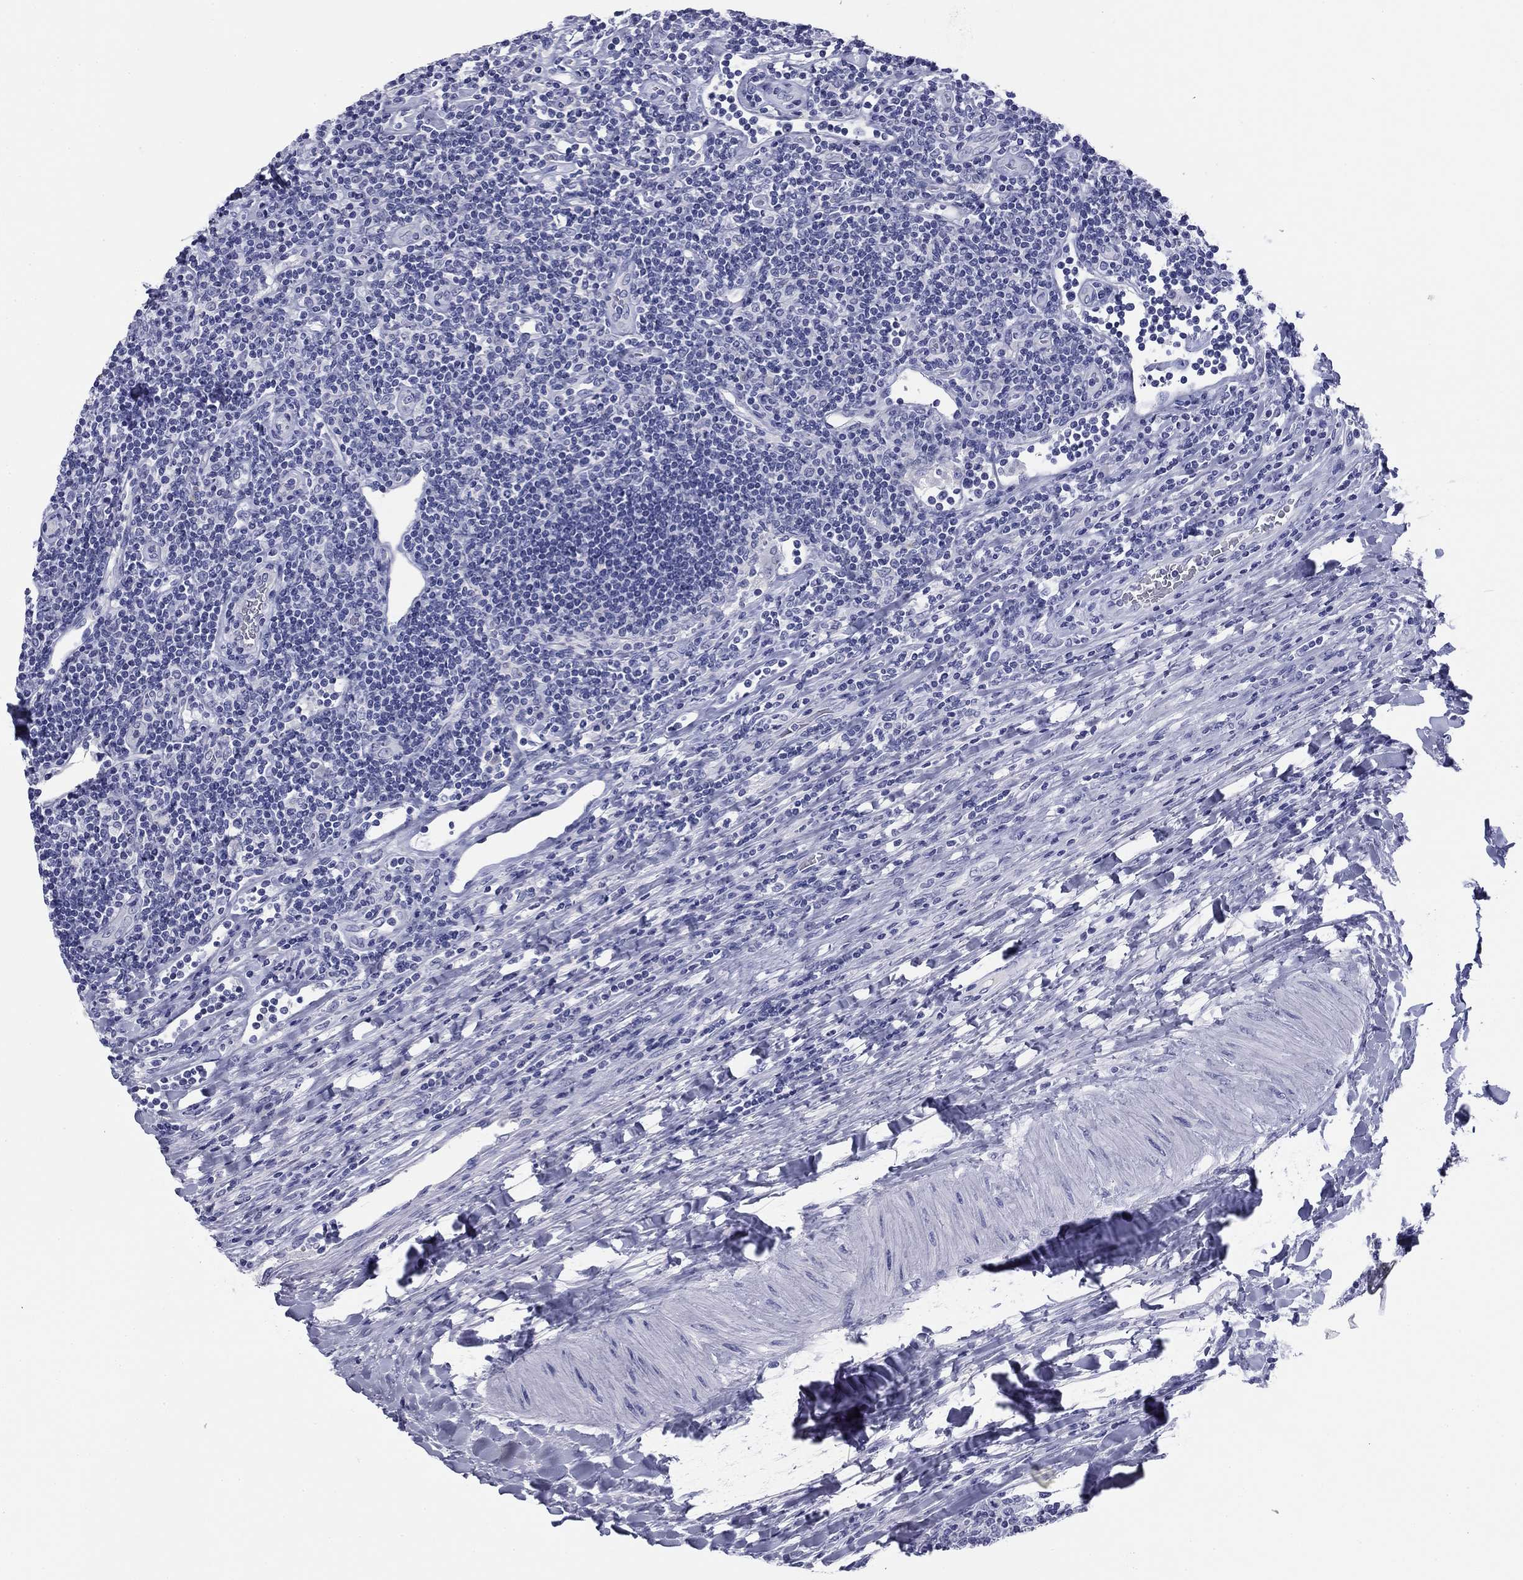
{"staining": {"intensity": "negative", "quantity": "none", "location": "none"}, "tissue": "lymphoma", "cell_type": "Tumor cells", "image_type": "cancer", "snomed": [{"axis": "morphology", "description": "Hodgkin's disease, NOS"}, {"axis": "topography", "description": "Lymph node"}], "caption": "The histopathology image displays no significant positivity in tumor cells of lymphoma.", "gene": "ABCC2", "patient": {"sex": "male", "age": 40}}